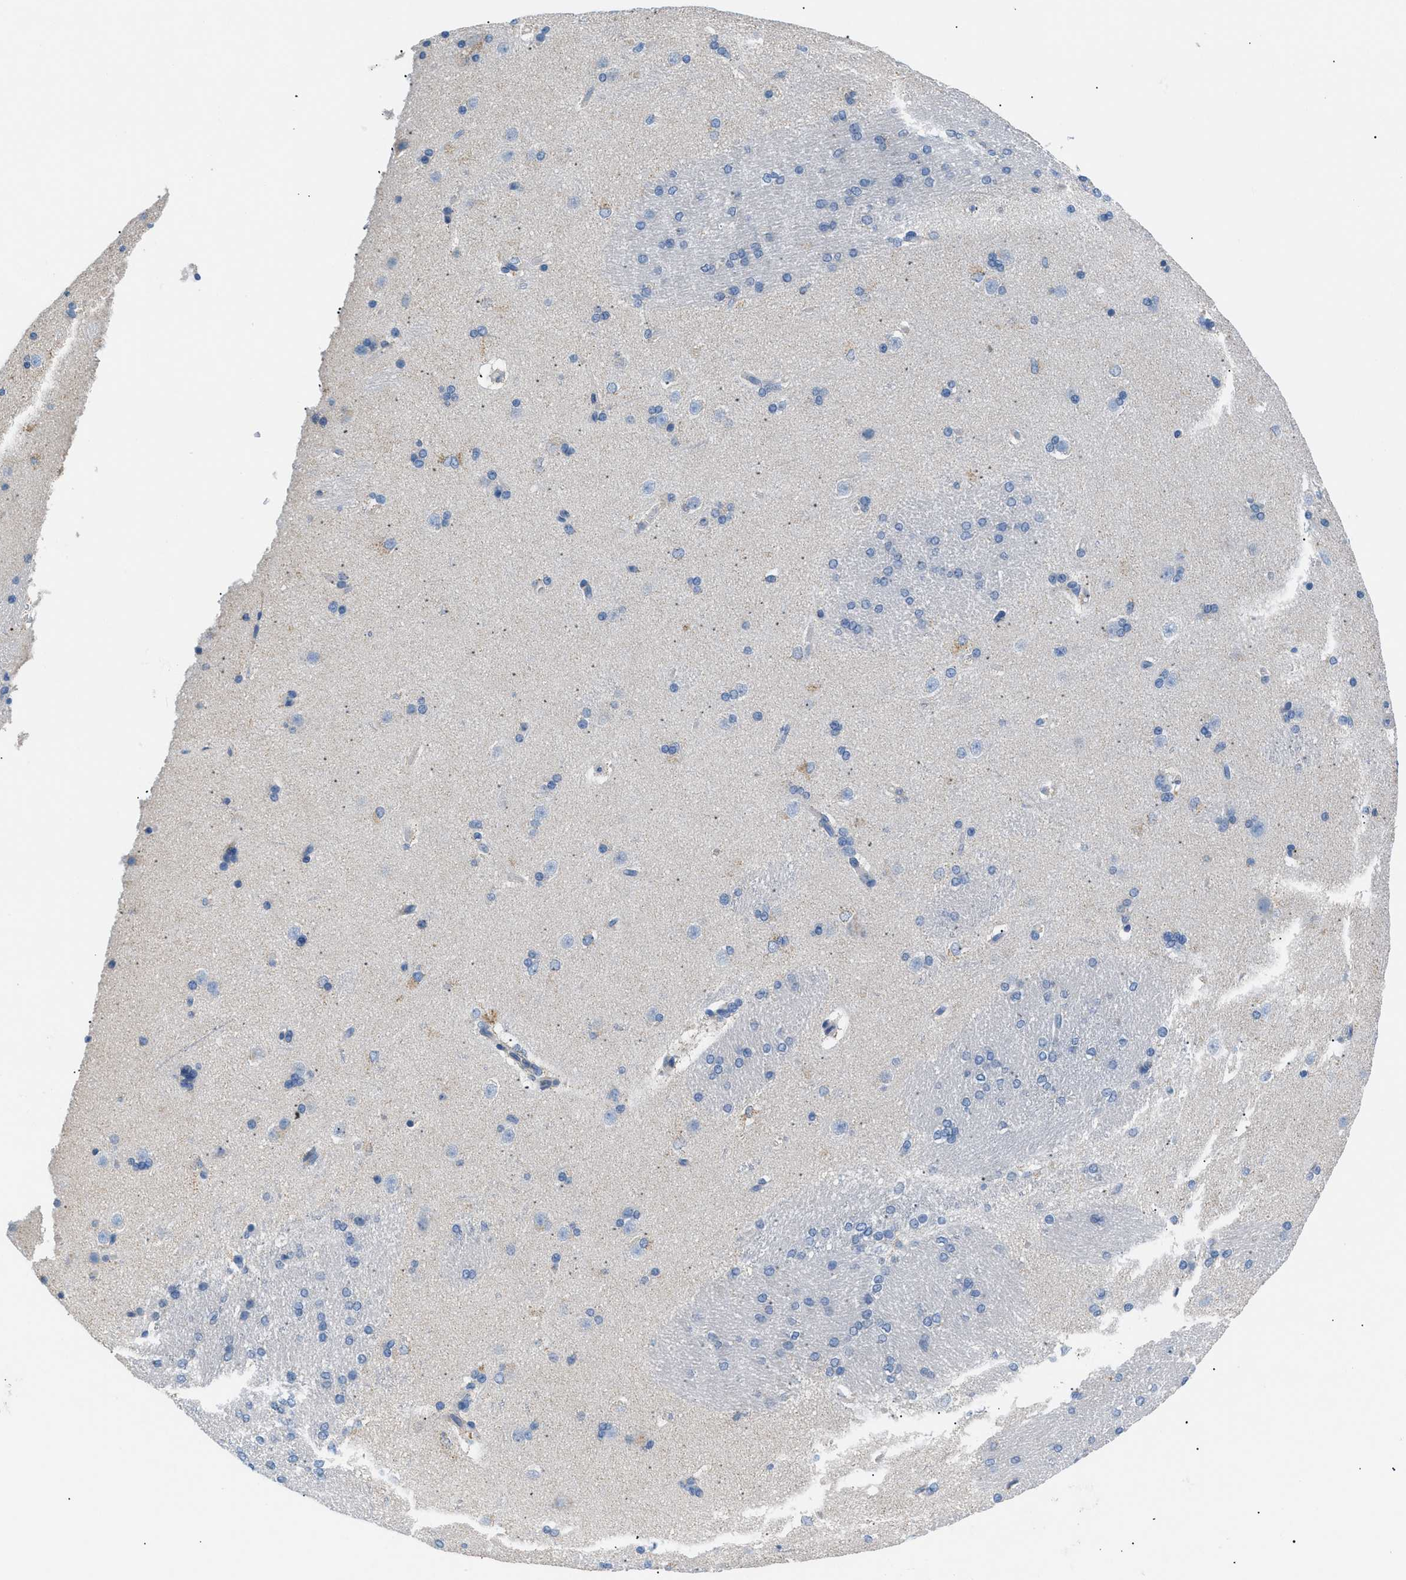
{"staining": {"intensity": "negative", "quantity": "none", "location": "none"}, "tissue": "caudate", "cell_type": "Glial cells", "image_type": "normal", "snomed": [{"axis": "morphology", "description": "Normal tissue, NOS"}, {"axis": "topography", "description": "Lateral ventricle wall"}], "caption": "The histopathology image reveals no significant expression in glial cells of caudate. (DAB (3,3'-diaminobenzidine) immunohistochemistry visualized using brightfield microscopy, high magnification).", "gene": "ILDR1", "patient": {"sex": "female", "age": 19}}